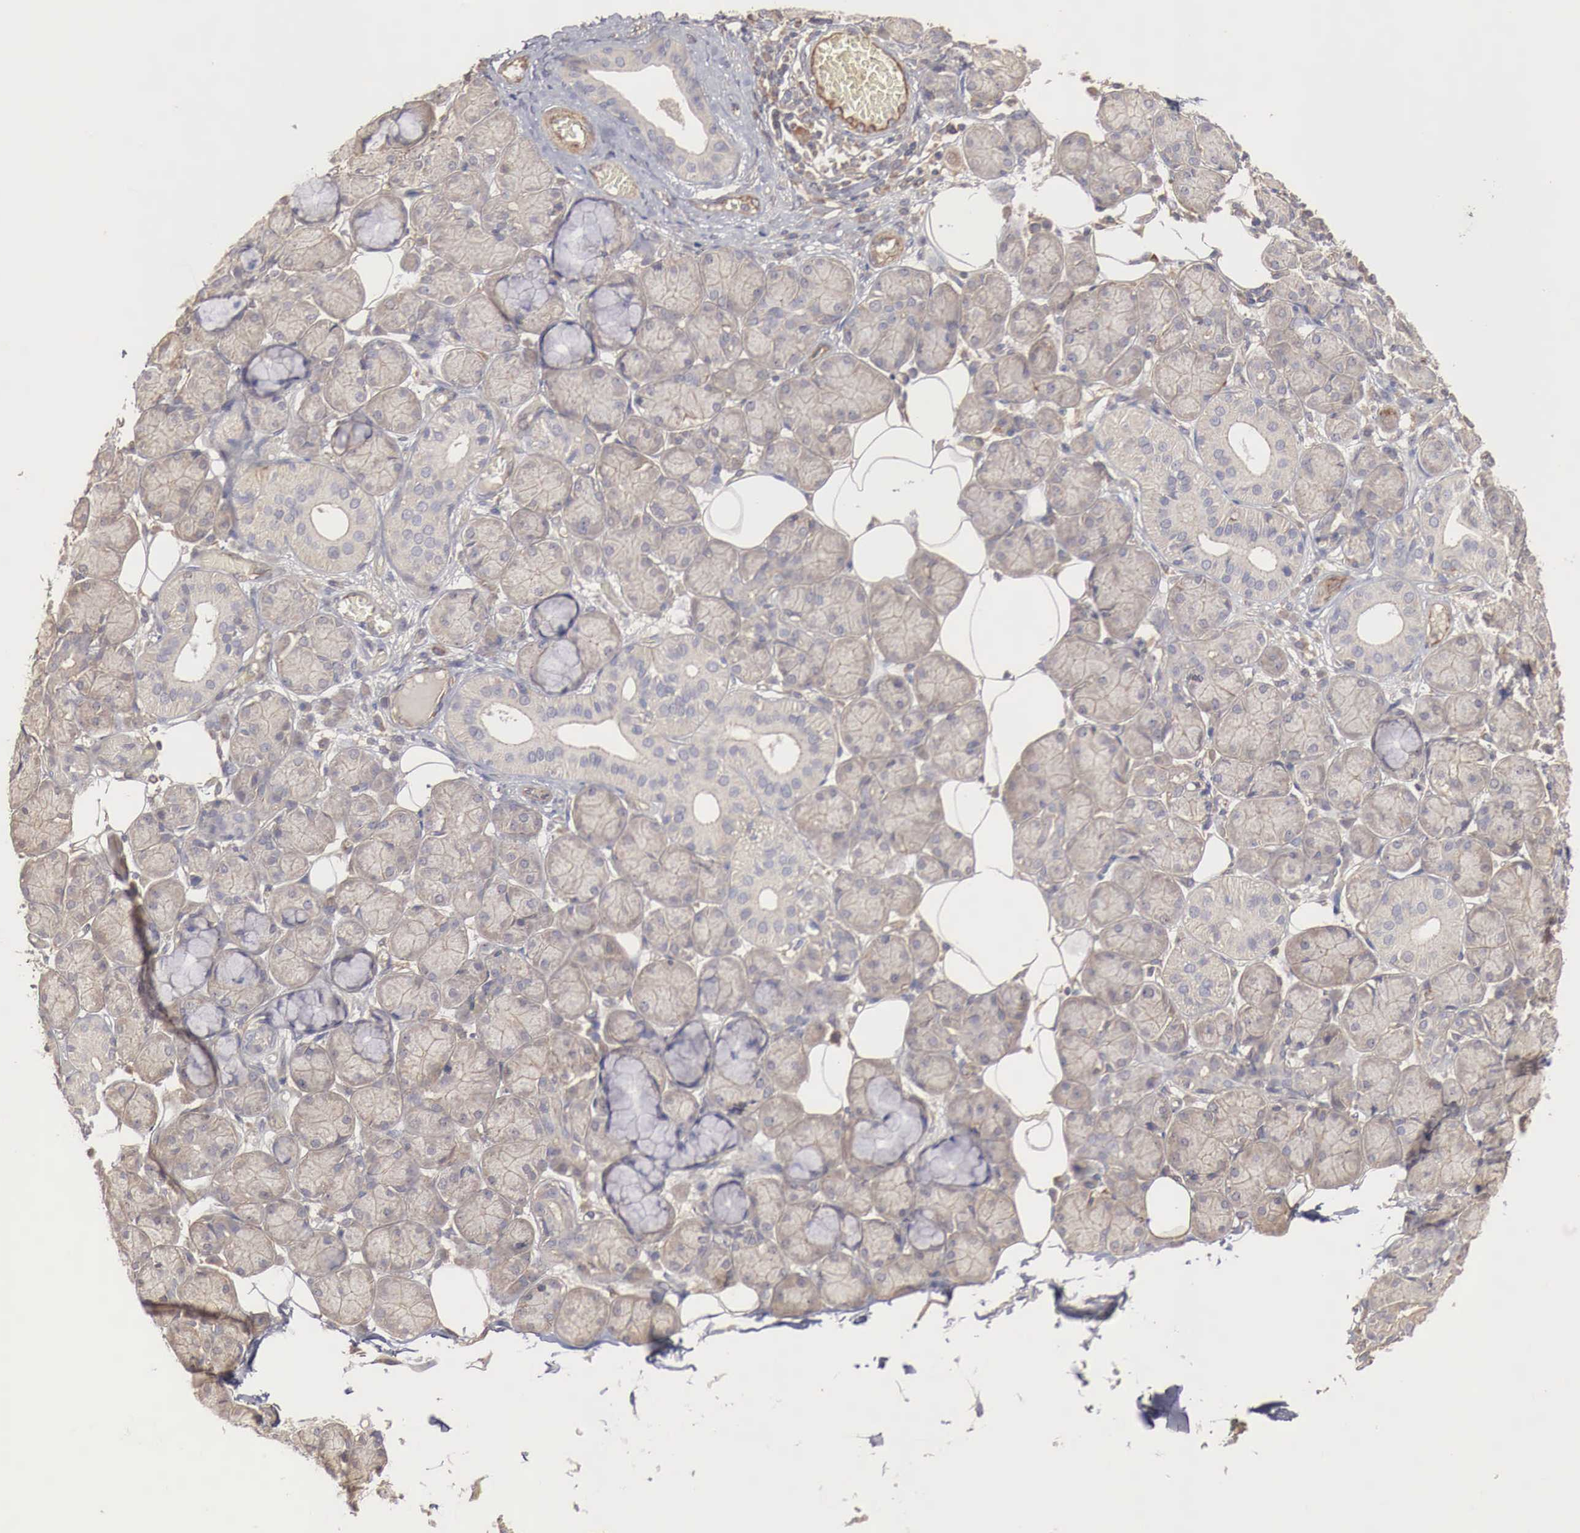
{"staining": {"intensity": "weak", "quantity": ">75%", "location": "cytoplasmic/membranous"}, "tissue": "salivary gland", "cell_type": "Glandular cells", "image_type": "normal", "snomed": [{"axis": "morphology", "description": "Normal tissue, NOS"}, {"axis": "topography", "description": "Salivary gland"}], "caption": "Immunohistochemistry of normal human salivary gland displays low levels of weak cytoplasmic/membranous positivity in about >75% of glandular cells.", "gene": "ARMCX4", "patient": {"sex": "male", "age": 54}}